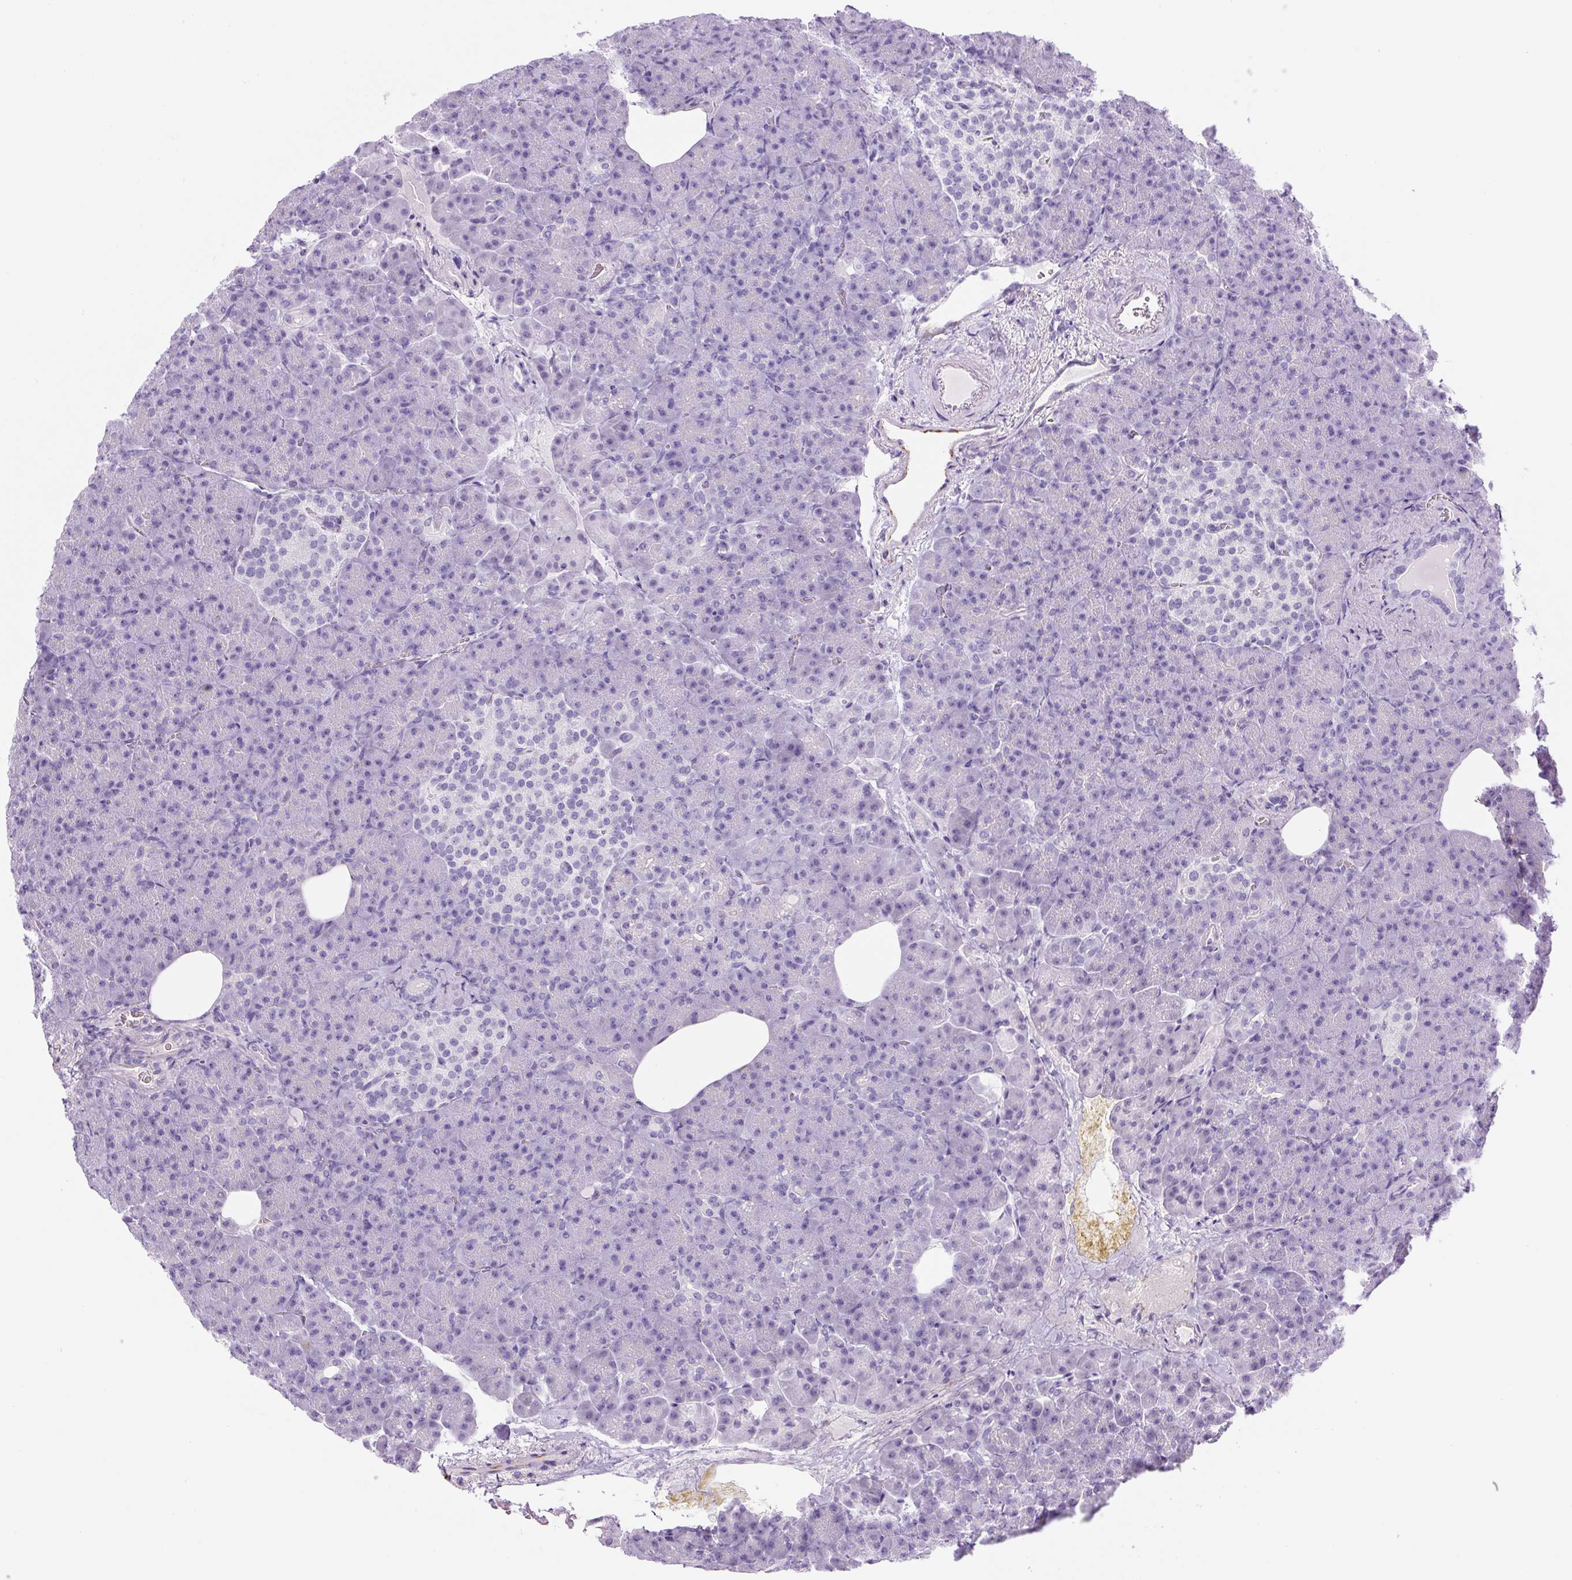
{"staining": {"intensity": "negative", "quantity": "none", "location": "none"}, "tissue": "pancreas", "cell_type": "Exocrine glandular cells", "image_type": "normal", "snomed": [{"axis": "morphology", "description": "Normal tissue, NOS"}, {"axis": "topography", "description": "Pancreas"}], "caption": "High magnification brightfield microscopy of unremarkable pancreas stained with DAB (brown) and counterstained with hematoxylin (blue): exocrine glandular cells show no significant staining.", "gene": "RSPO4", "patient": {"sex": "female", "age": 74}}